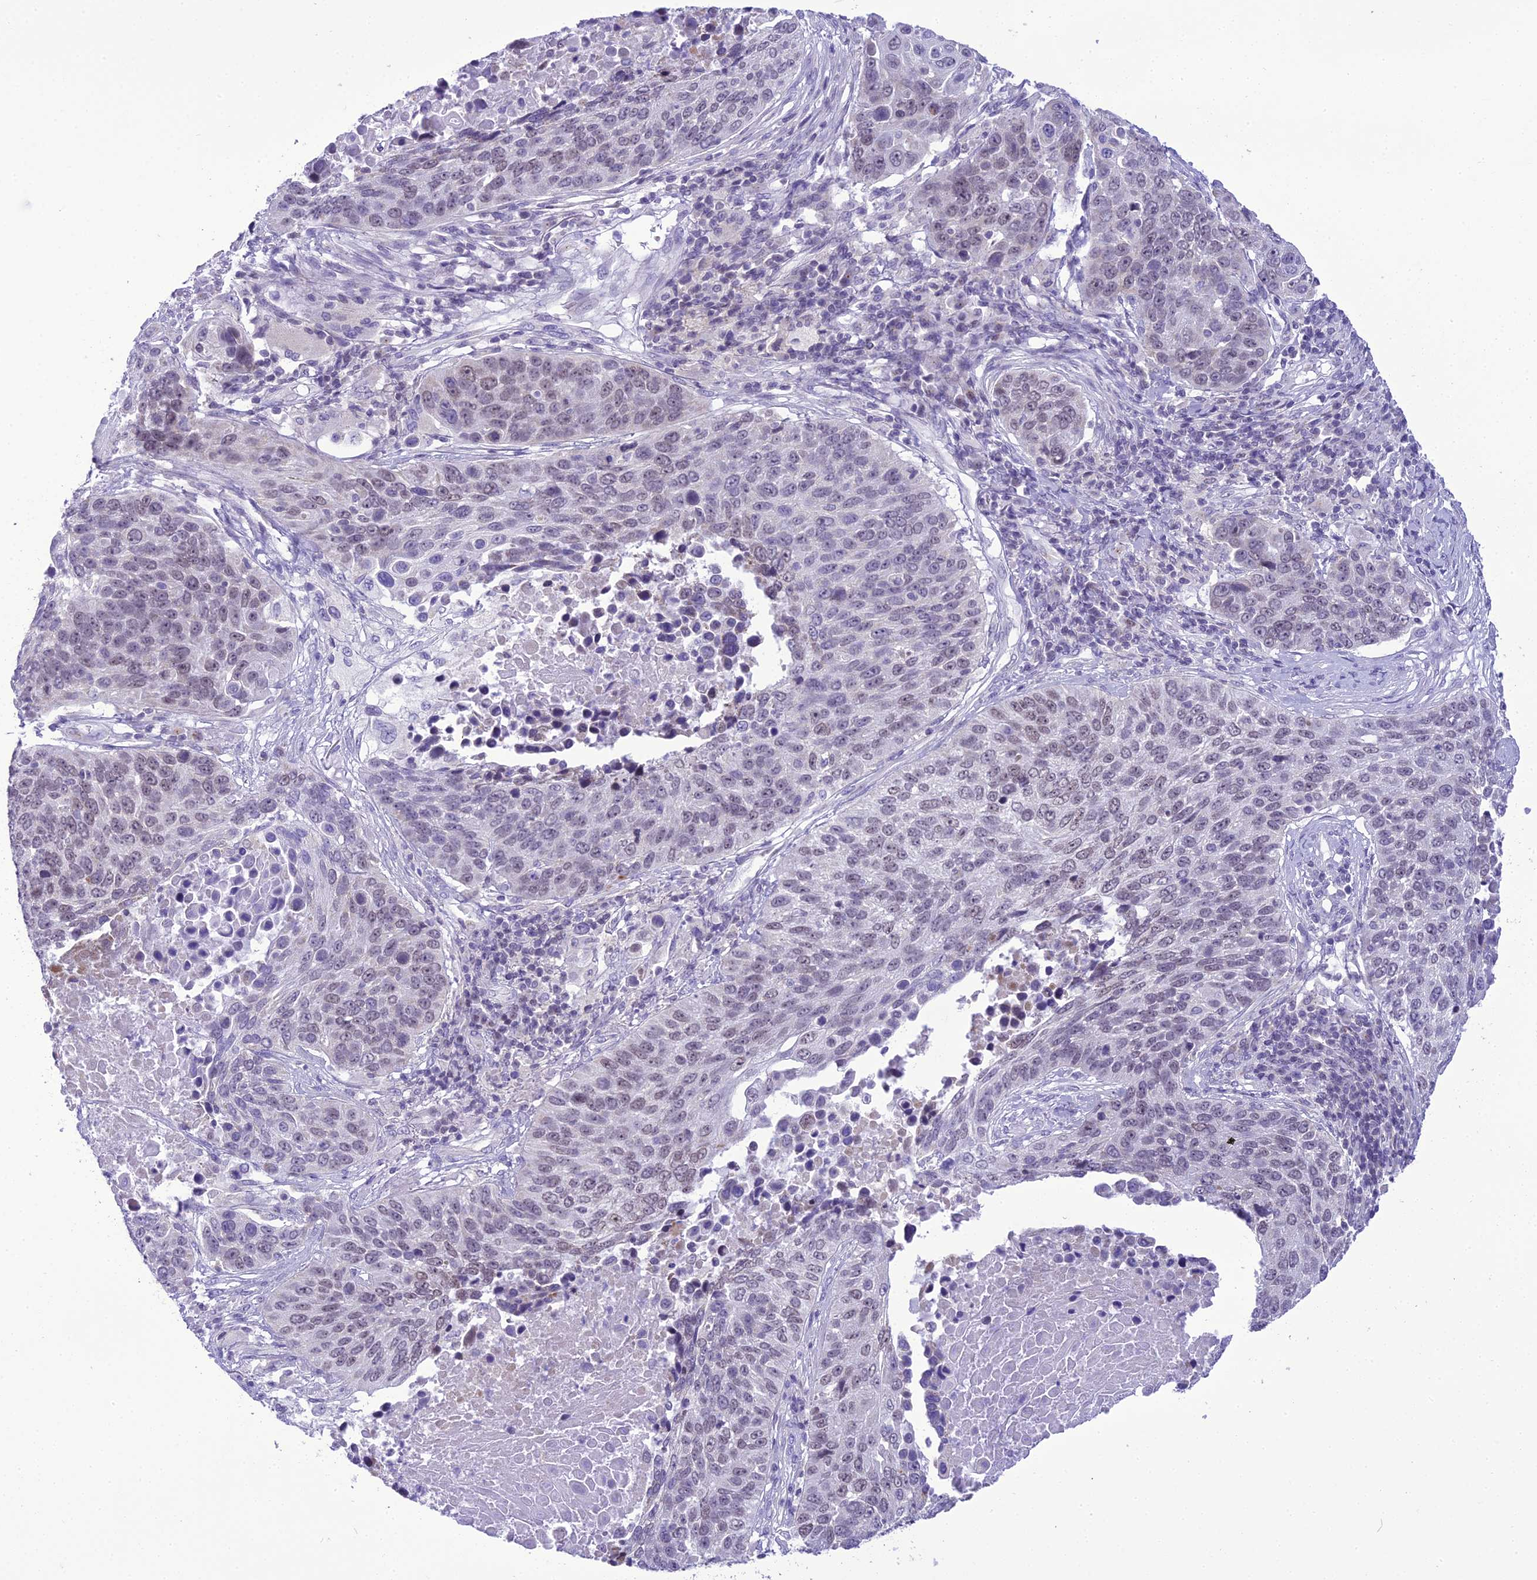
{"staining": {"intensity": "negative", "quantity": "none", "location": "none"}, "tissue": "lung cancer", "cell_type": "Tumor cells", "image_type": "cancer", "snomed": [{"axis": "morphology", "description": "Normal tissue, NOS"}, {"axis": "morphology", "description": "Squamous cell carcinoma, NOS"}, {"axis": "topography", "description": "Lymph node"}, {"axis": "topography", "description": "Lung"}], "caption": "This is an IHC micrograph of human lung cancer (squamous cell carcinoma). There is no staining in tumor cells.", "gene": "B9D2", "patient": {"sex": "male", "age": 66}}